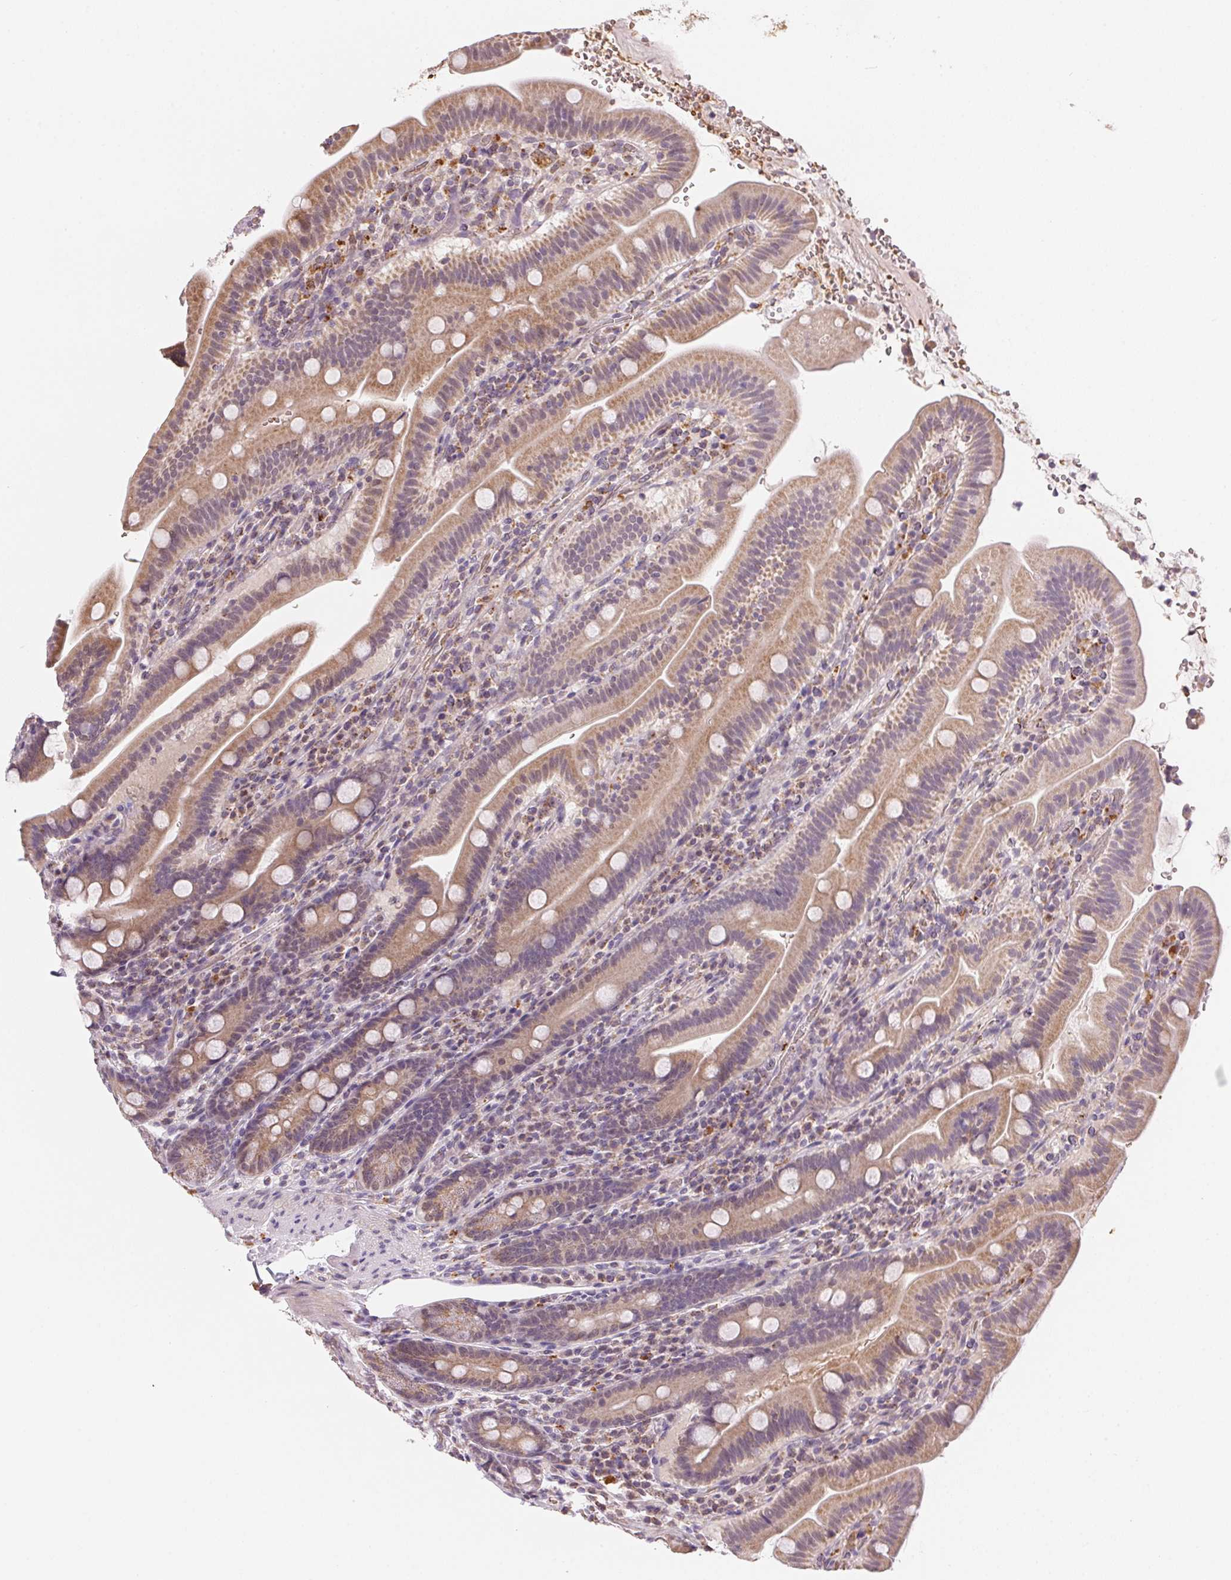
{"staining": {"intensity": "weak", "quantity": ">75%", "location": "cytoplasmic/membranous"}, "tissue": "small intestine", "cell_type": "Glandular cells", "image_type": "normal", "snomed": [{"axis": "morphology", "description": "Normal tissue, NOS"}, {"axis": "topography", "description": "Small intestine"}], "caption": "A low amount of weak cytoplasmic/membranous expression is identified in about >75% of glandular cells in unremarkable small intestine. The staining was performed using DAB (3,3'-diaminobenzidine) to visualize the protein expression in brown, while the nuclei were stained in blue with hematoxylin (Magnification: 20x).", "gene": "METTL13", "patient": {"sex": "male", "age": 26}}